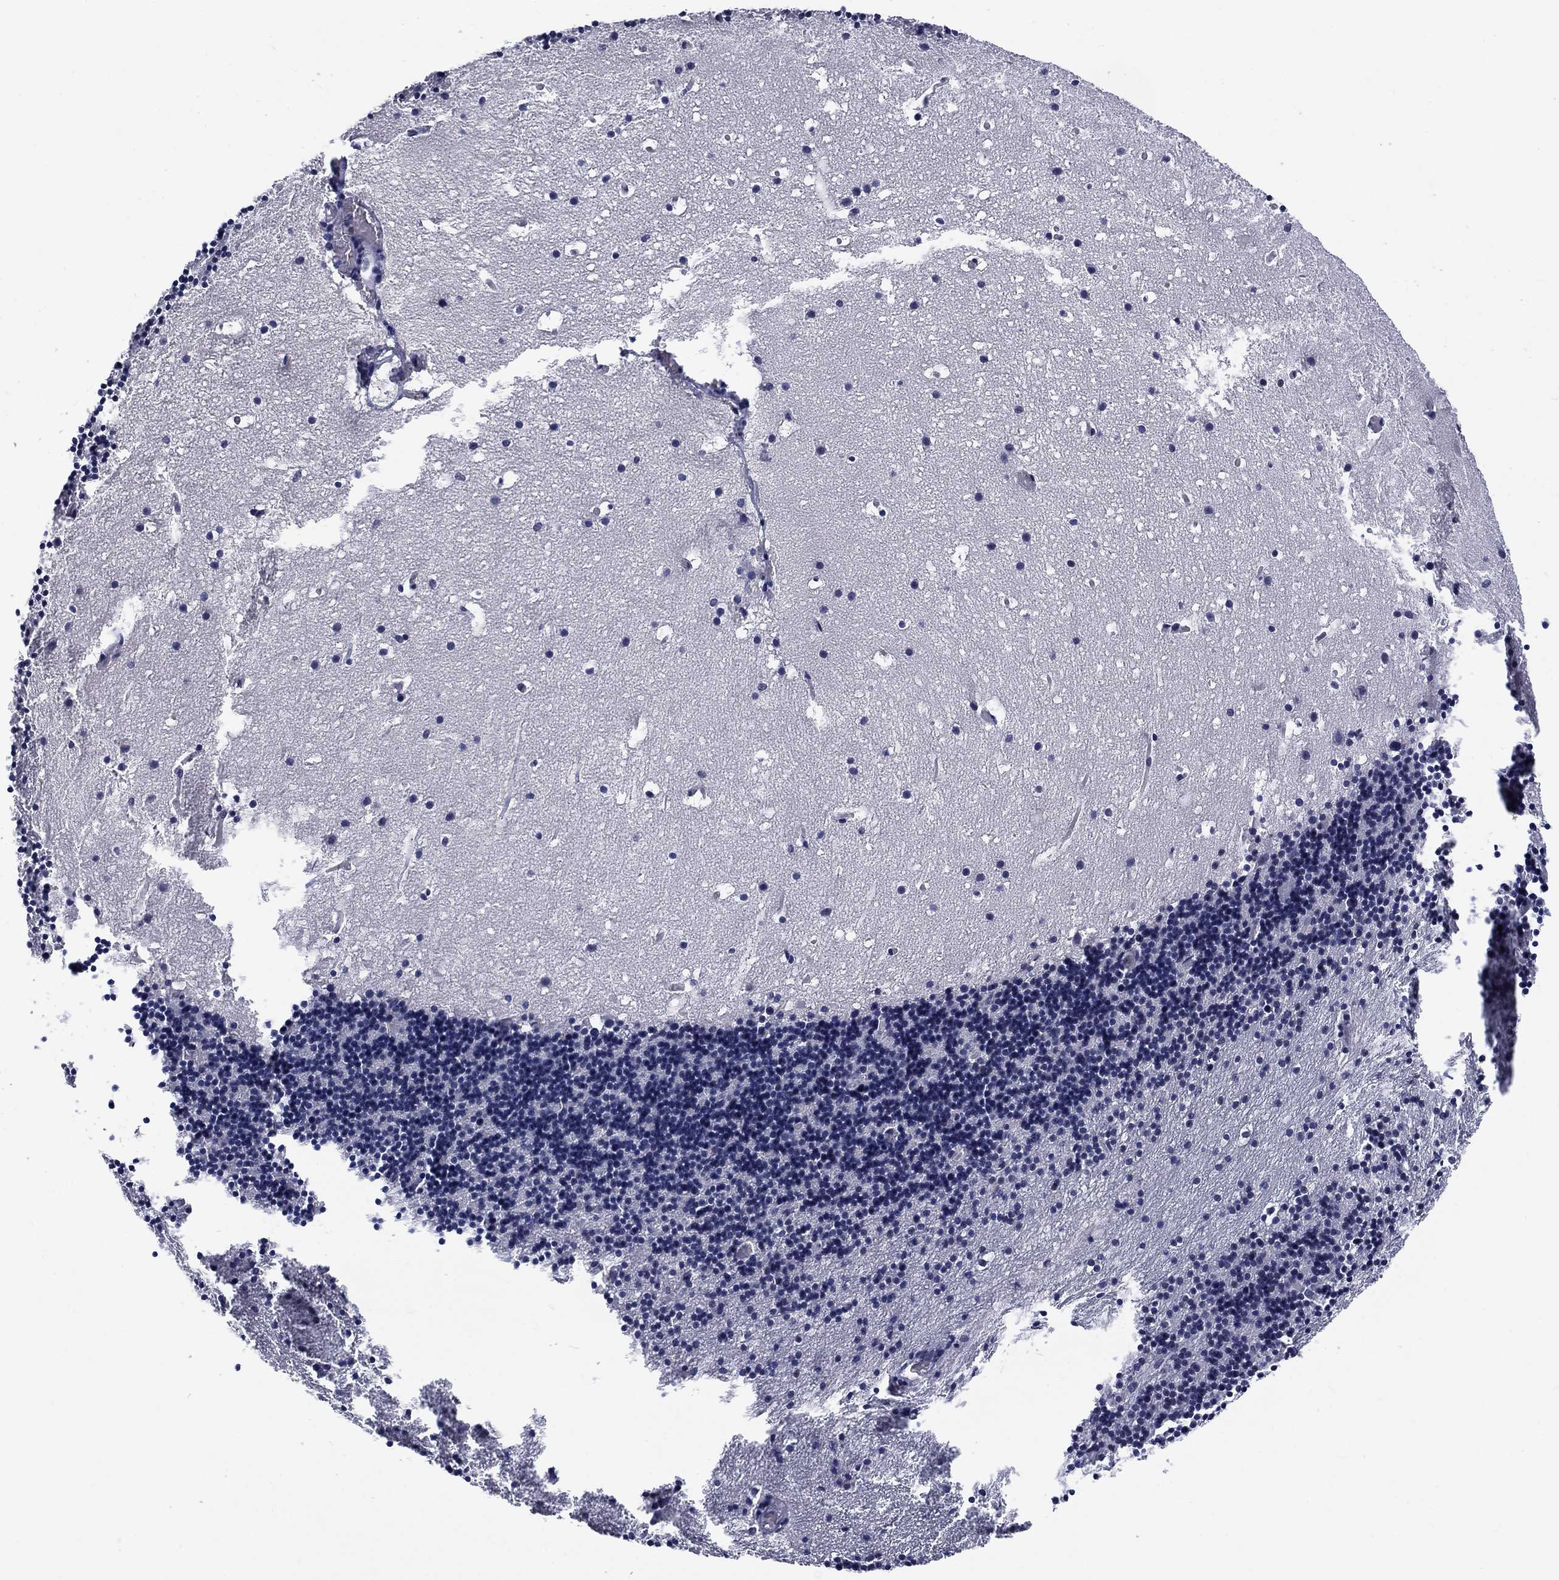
{"staining": {"intensity": "negative", "quantity": "none", "location": "none"}, "tissue": "cerebellum", "cell_type": "Cells in granular layer", "image_type": "normal", "snomed": [{"axis": "morphology", "description": "Normal tissue, NOS"}, {"axis": "topography", "description": "Cerebellum"}], "caption": "DAB (3,3'-diaminobenzidine) immunohistochemical staining of unremarkable human cerebellum exhibits no significant positivity in cells in granular layer.", "gene": "FYTTD1", "patient": {"sex": "male", "age": 37}}